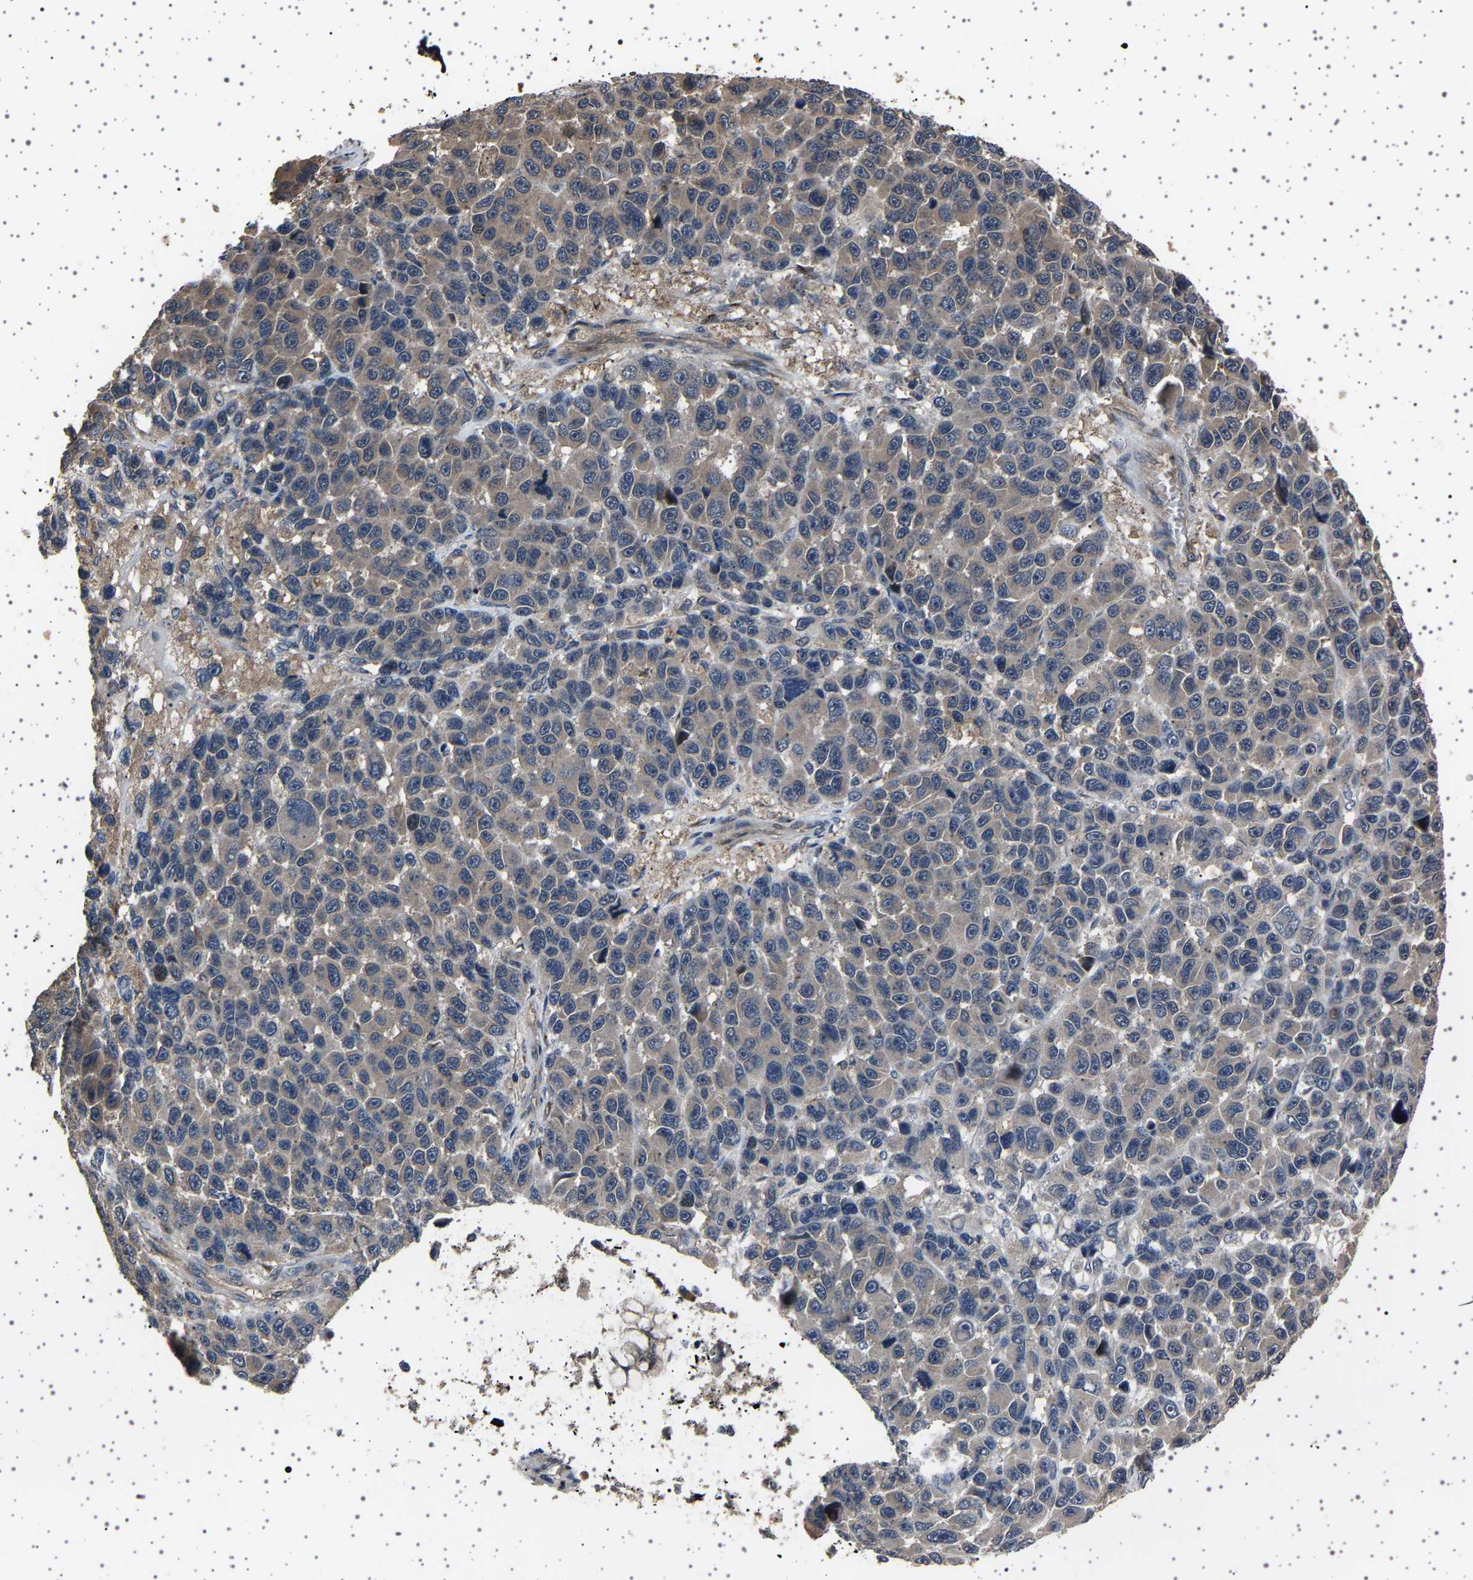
{"staining": {"intensity": "weak", "quantity": "<25%", "location": "cytoplasmic/membranous"}, "tissue": "melanoma", "cell_type": "Tumor cells", "image_type": "cancer", "snomed": [{"axis": "morphology", "description": "Malignant melanoma, NOS"}, {"axis": "topography", "description": "Skin"}], "caption": "The image reveals no staining of tumor cells in malignant melanoma.", "gene": "NCKAP1", "patient": {"sex": "male", "age": 53}}